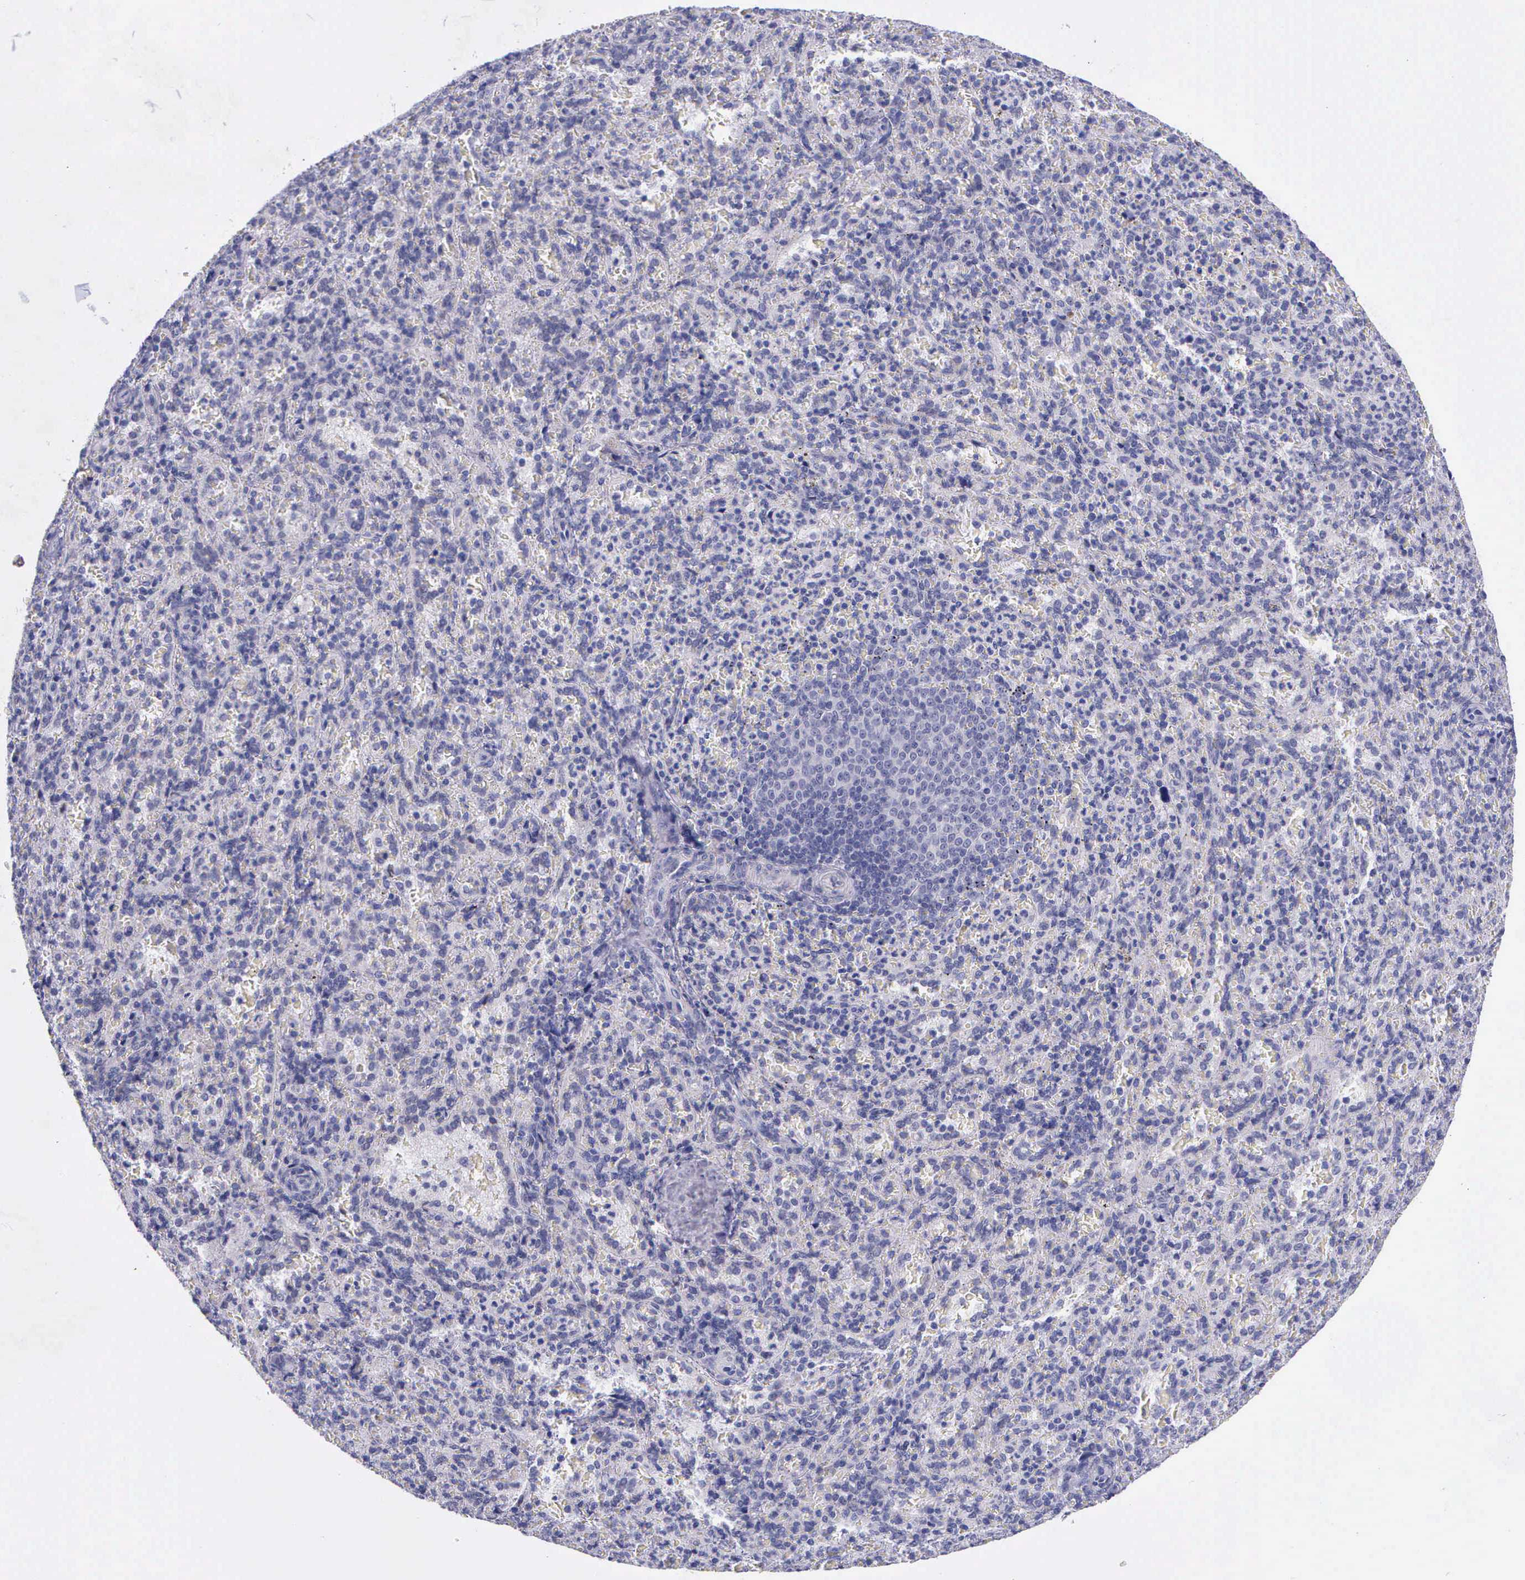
{"staining": {"intensity": "negative", "quantity": "none", "location": "none"}, "tissue": "spleen", "cell_type": "Cells in red pulp", "image_type": "normal", "snomed": [{"axis": "morphology", "description": "Normal tissue, NOS"}, {"axis": "topography", "description": "Spleen"}], "caption": "High magnification brightfield microscopy of unremarkable spleen stained with DAB (3,3'-diaminobenzidine) (brown) and counterstained with hematoxylin (blue): cells in red pulp show no significant expression. (Brightfield microscopy of DAB IHC at high magnification).", "gene": "AHNAK2", "patient": {"sex": "female", "age": 21}}